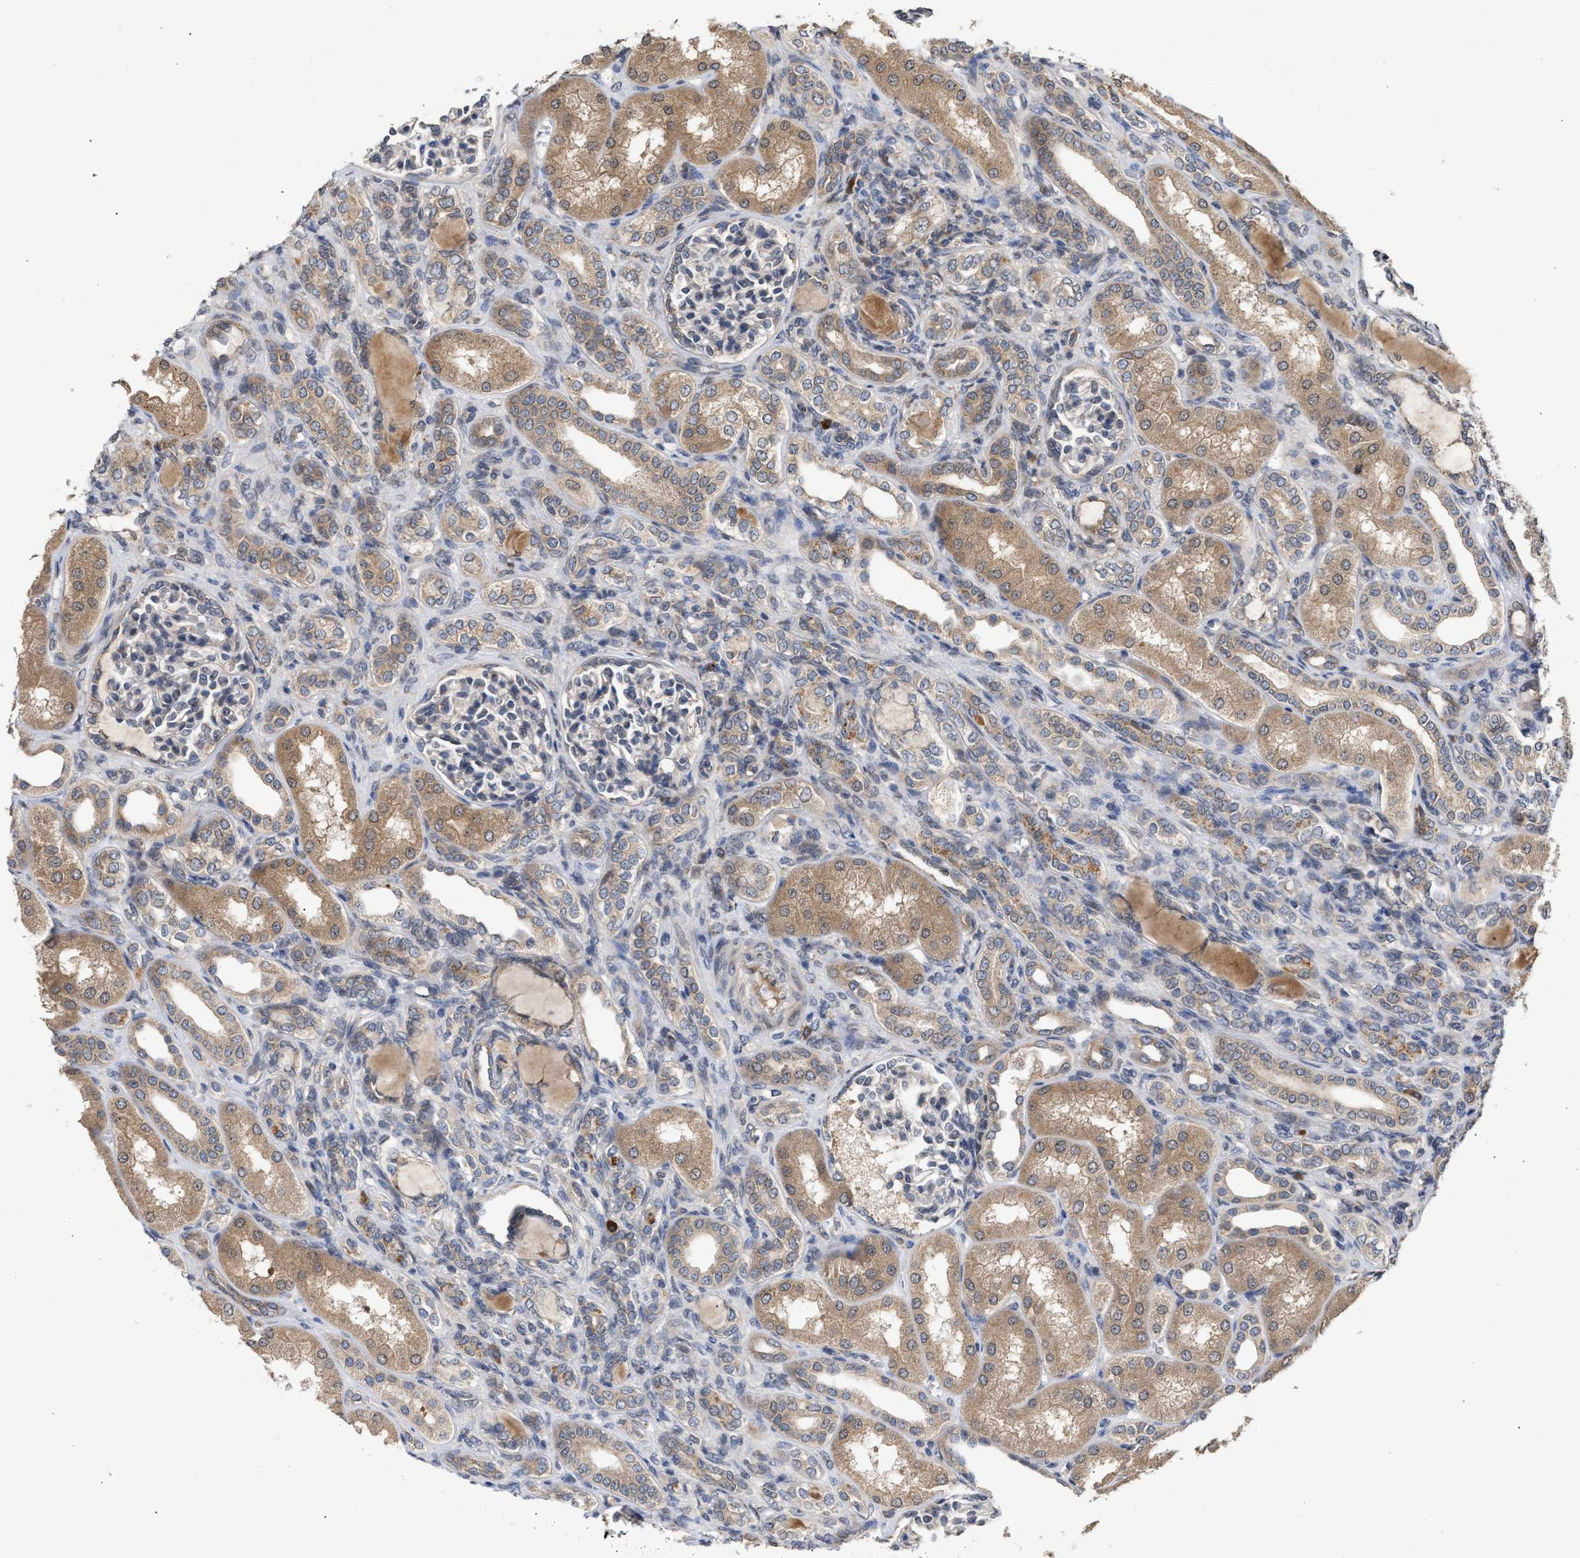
{"staining": {"intensity": "negative", "quantity": "none", "location": "none"}, "tissue": "kidney", "cell_type": "Cells in glomeruli", "image_type": "normal", "snomed": [{"axis": "morphology", "description": "Normal tissue, NOS"}, {"axis": "topography", "description": "Kidney"}], "caption": "Immunohistochemical staining of benign human kidney exhibits no significant staining in cells in glomeruli.", "gene": "SAR1A", "patient": {"sex": "male", "age": 7}}